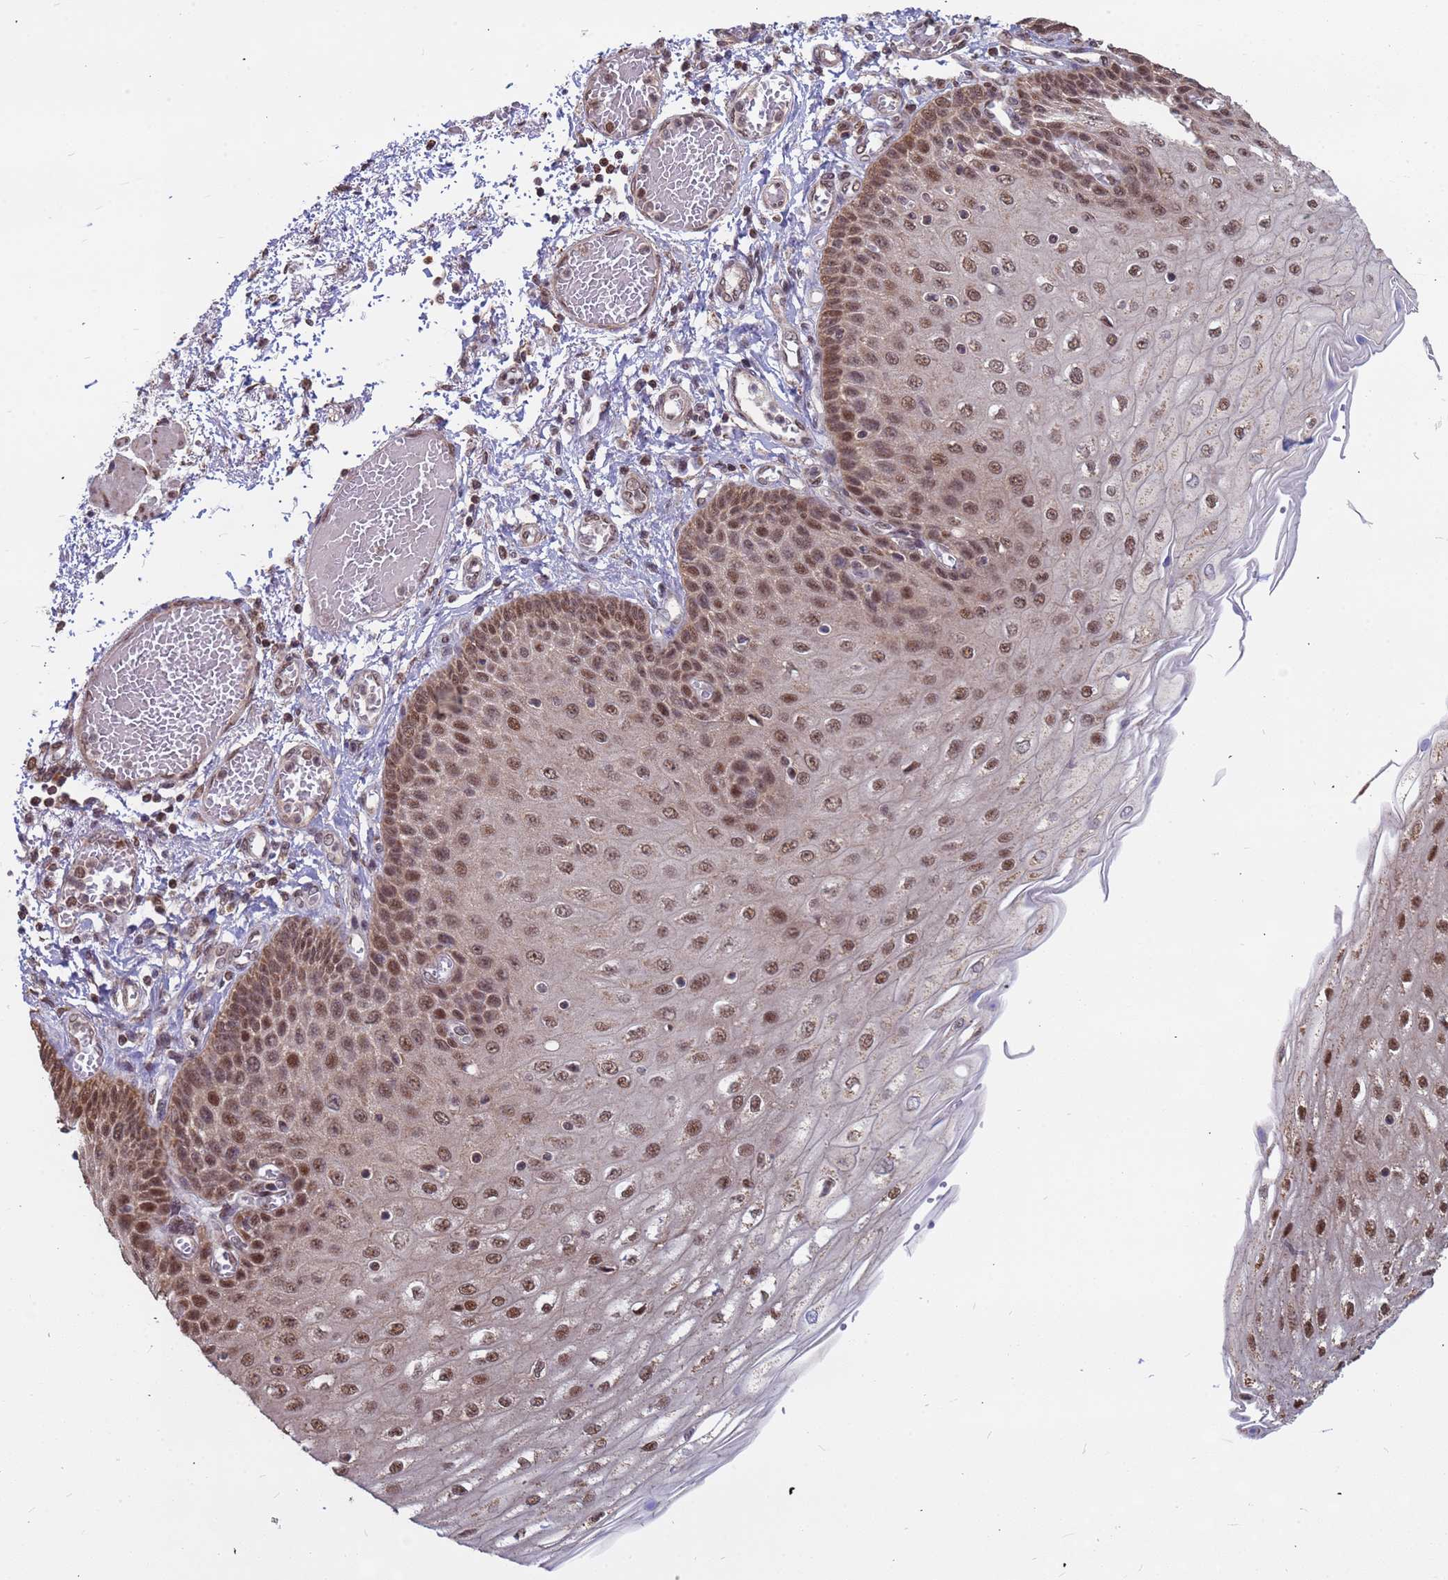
{"staining": {"intensity": "moderate", "quantity": ">75%", "location": "nuclear"}, "tissue": "esophagus", "cell_type": "Squamous epithelial cells", "image_type": "normal", "snomed": [{"axis": "morphology", "description": "Normal tissue, NOS"}, {"axis": "topography", "description": "Esophagus"}], "caption": "Brown immunohistochemical staining in benign human esophagus shows moderate nuclear positivity in about >75% of squamous epithelial cells. The staining was performed using DAB (3,3'-diaminobenzidine) to visualize the protein expression in brown, while the nuclei were stained in blue with hematoxylin (Magnification: 20x).", "gene": "DENND2B", "patient": {"sex": "male", "age": 81}}